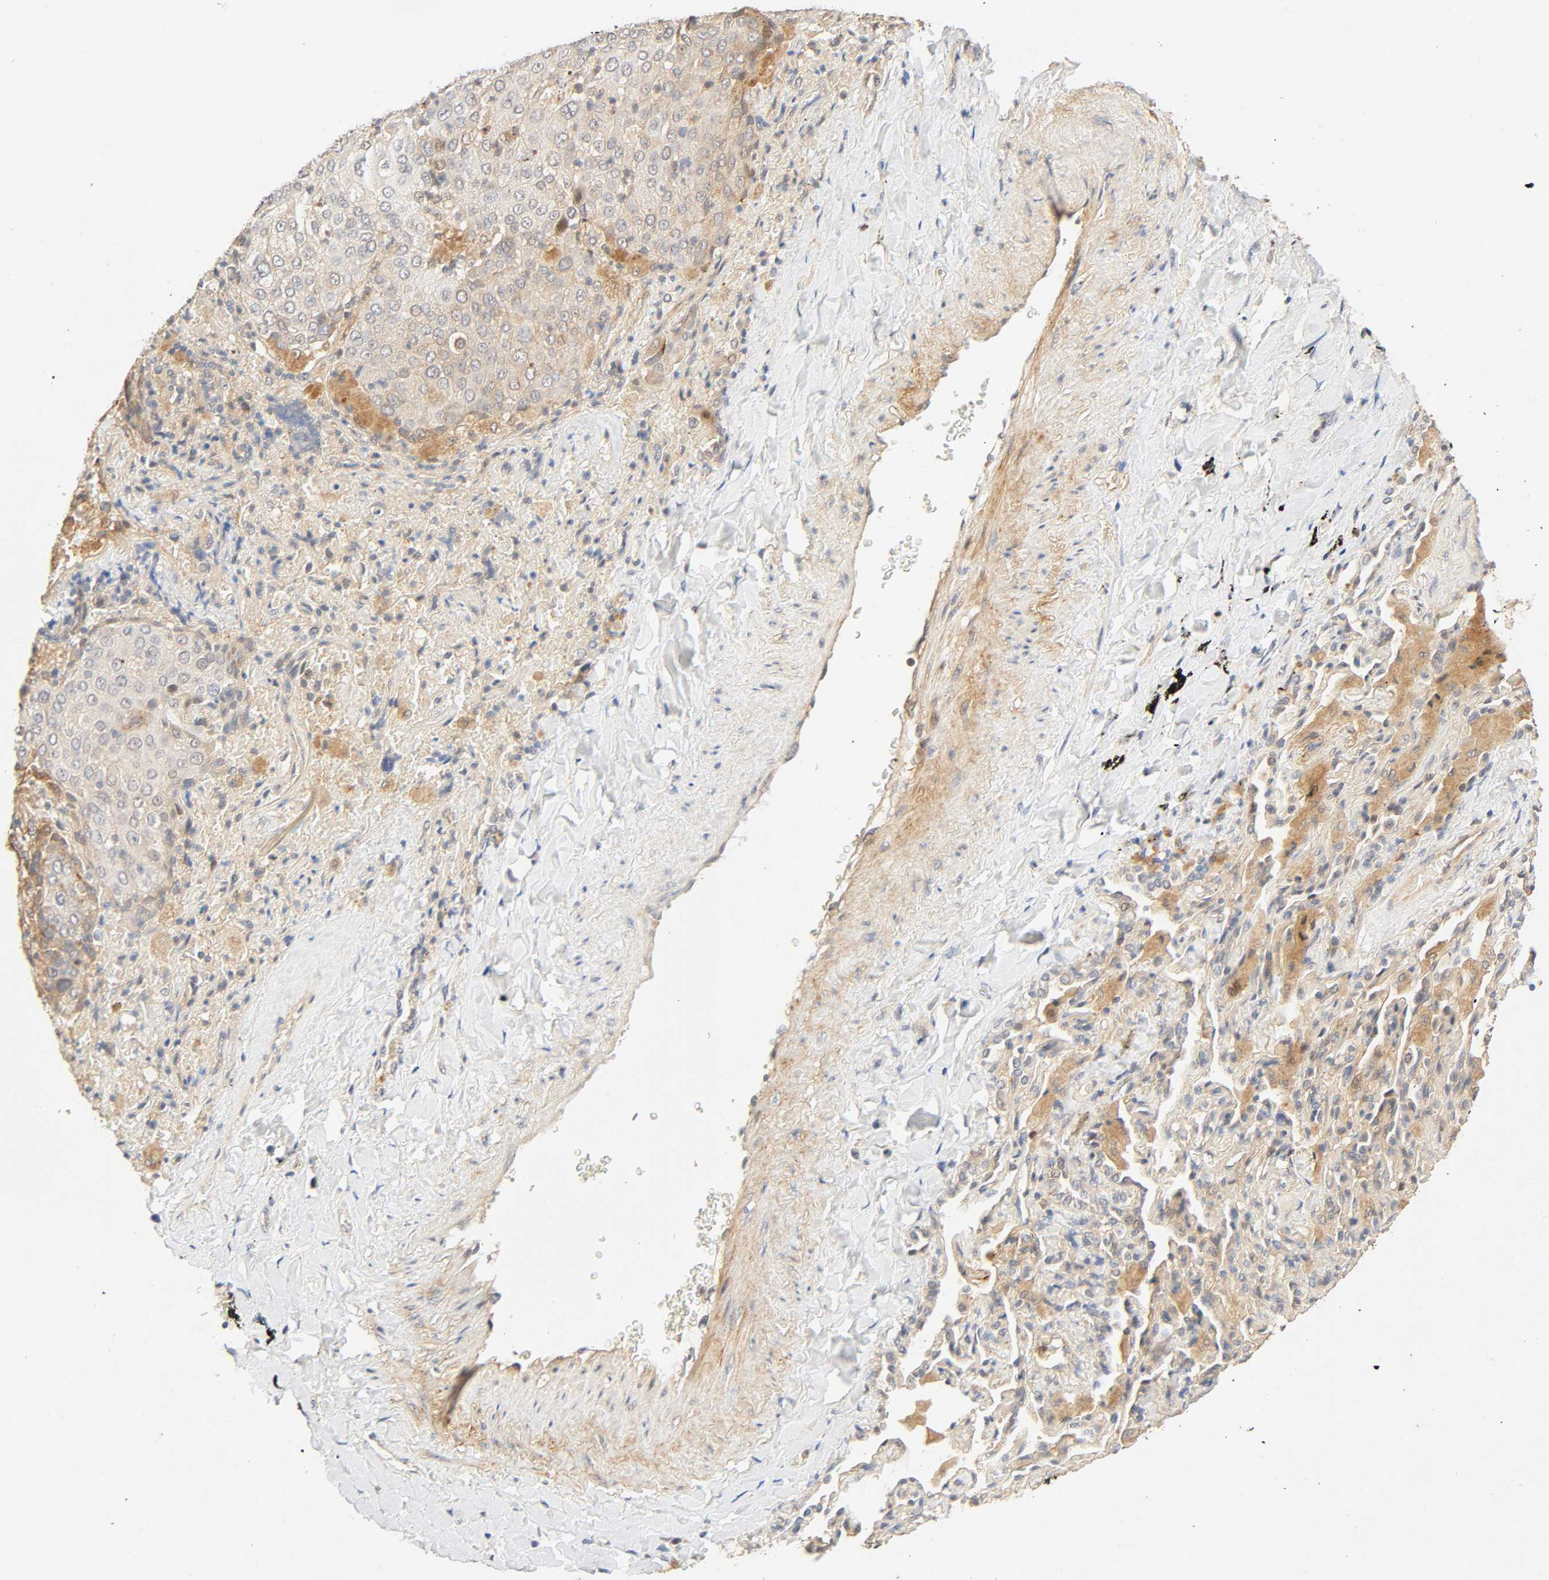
{"staining": {"intensity": "weak", "quantity": "25%-75%", "location": "cytoplasmic/membranous"}, "tissue": "lung cancer", "cell_type": "Tumor cells", "image_type": "cancer", "snomed": [{"axis": "morphology", "description": "Squamous cell carcinoma, NOS"}, {"axis": "topography", "description": "Lung"}], "caption": "Protein expression by immunohistochemistry (IHC) exhibits weak cytoplasmic/membranous expression in approximately 25%-75% of tumor cells in squamous cell carcinoma (lung).", "gene": "CACNA1G", "patient": {"sex": "male", "age": 54}}